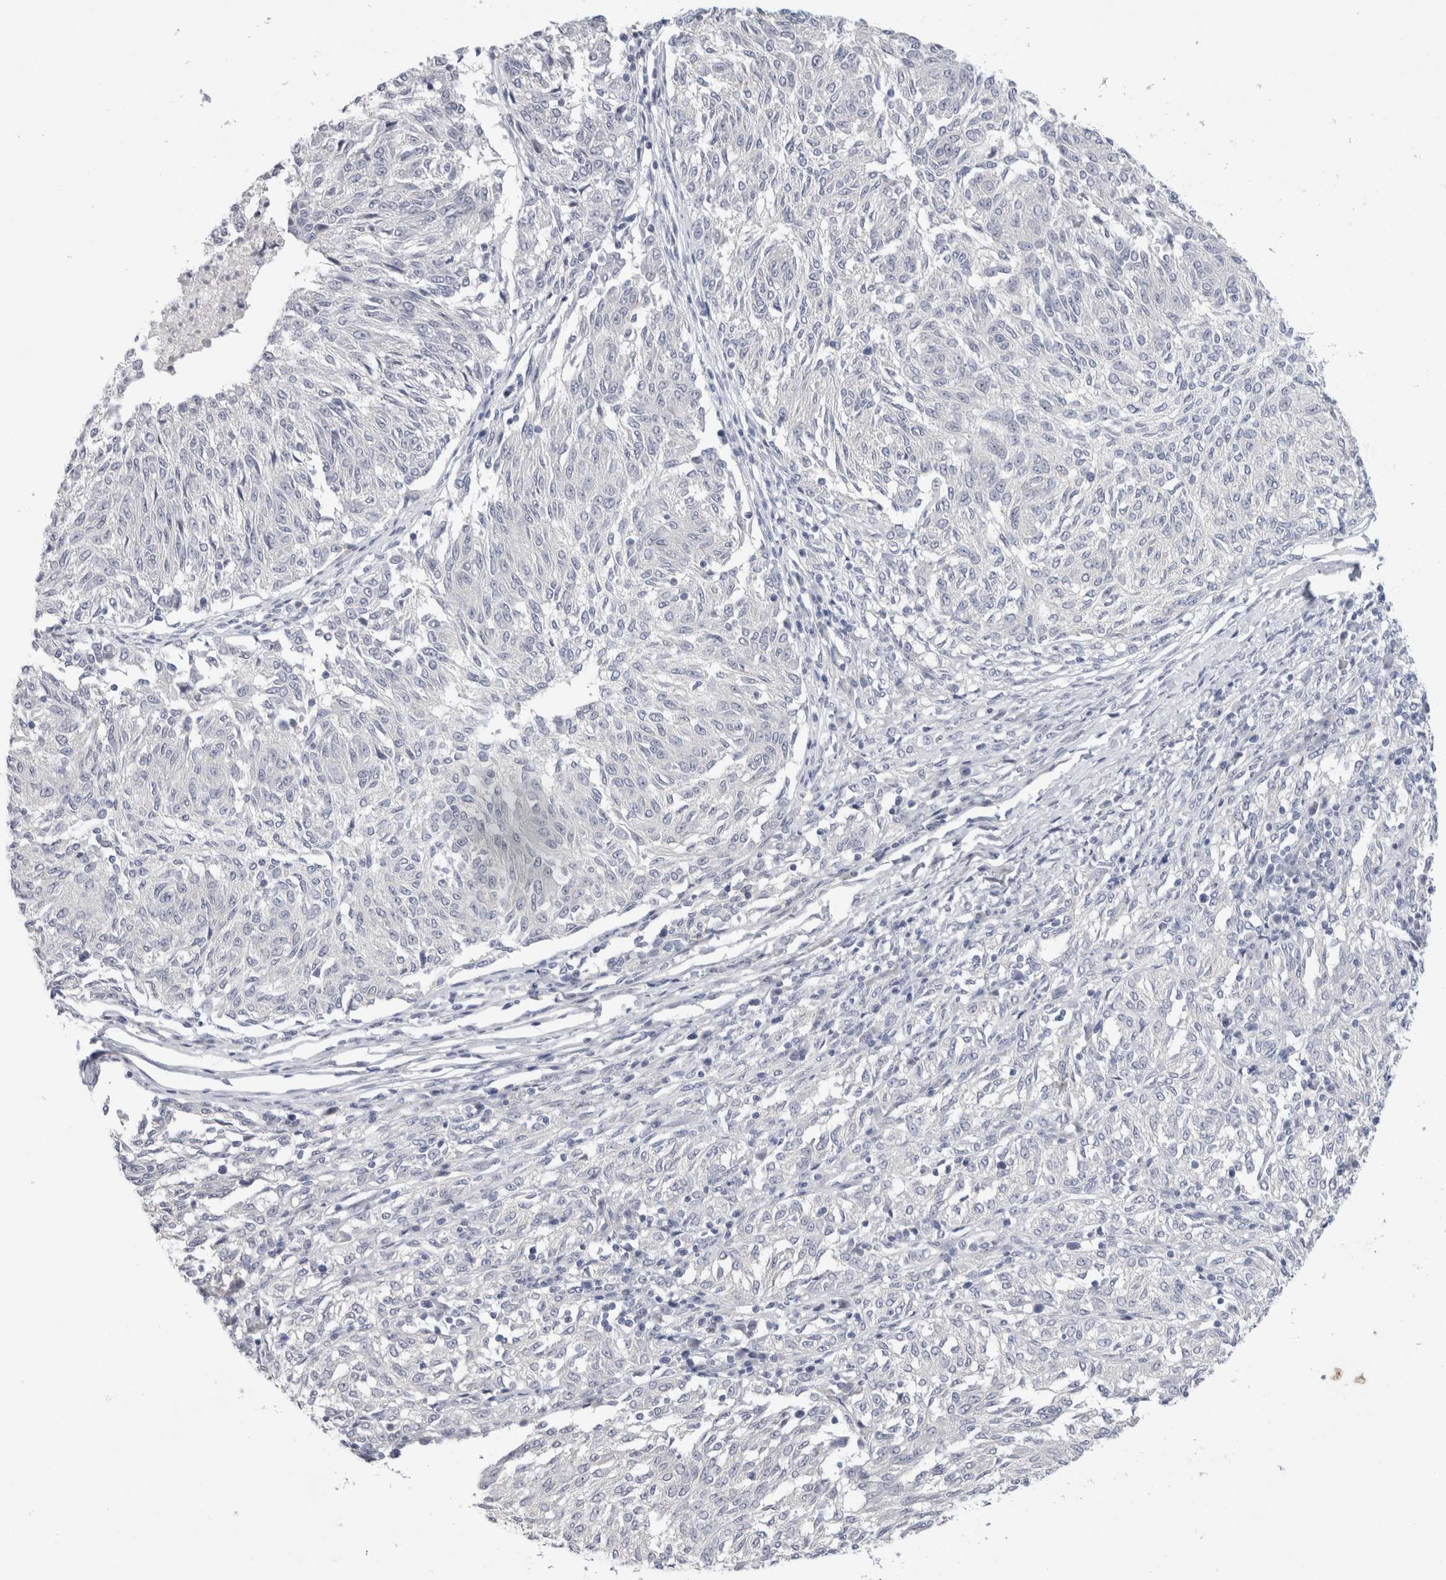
{"staining": {"intensity": "negative", "quantity": "none", "location": "none"}, "tissue": "melanoma", "cell_type": "Tumor cells", "image_type": "cancer", "snomed": [{"axis": "morphology", "description": "Malignant melanoma, NOS"}, {"axis": "topography", "description": "Skin"}], "caption": "This micrograph is of malignant melanoma stained with IHC to label a protein in brown with the nuclei are counter-stained blue. There is no staining in tumor cells.", "gene": "TONSL", "patient": {"sex": "female", "age": 72}}